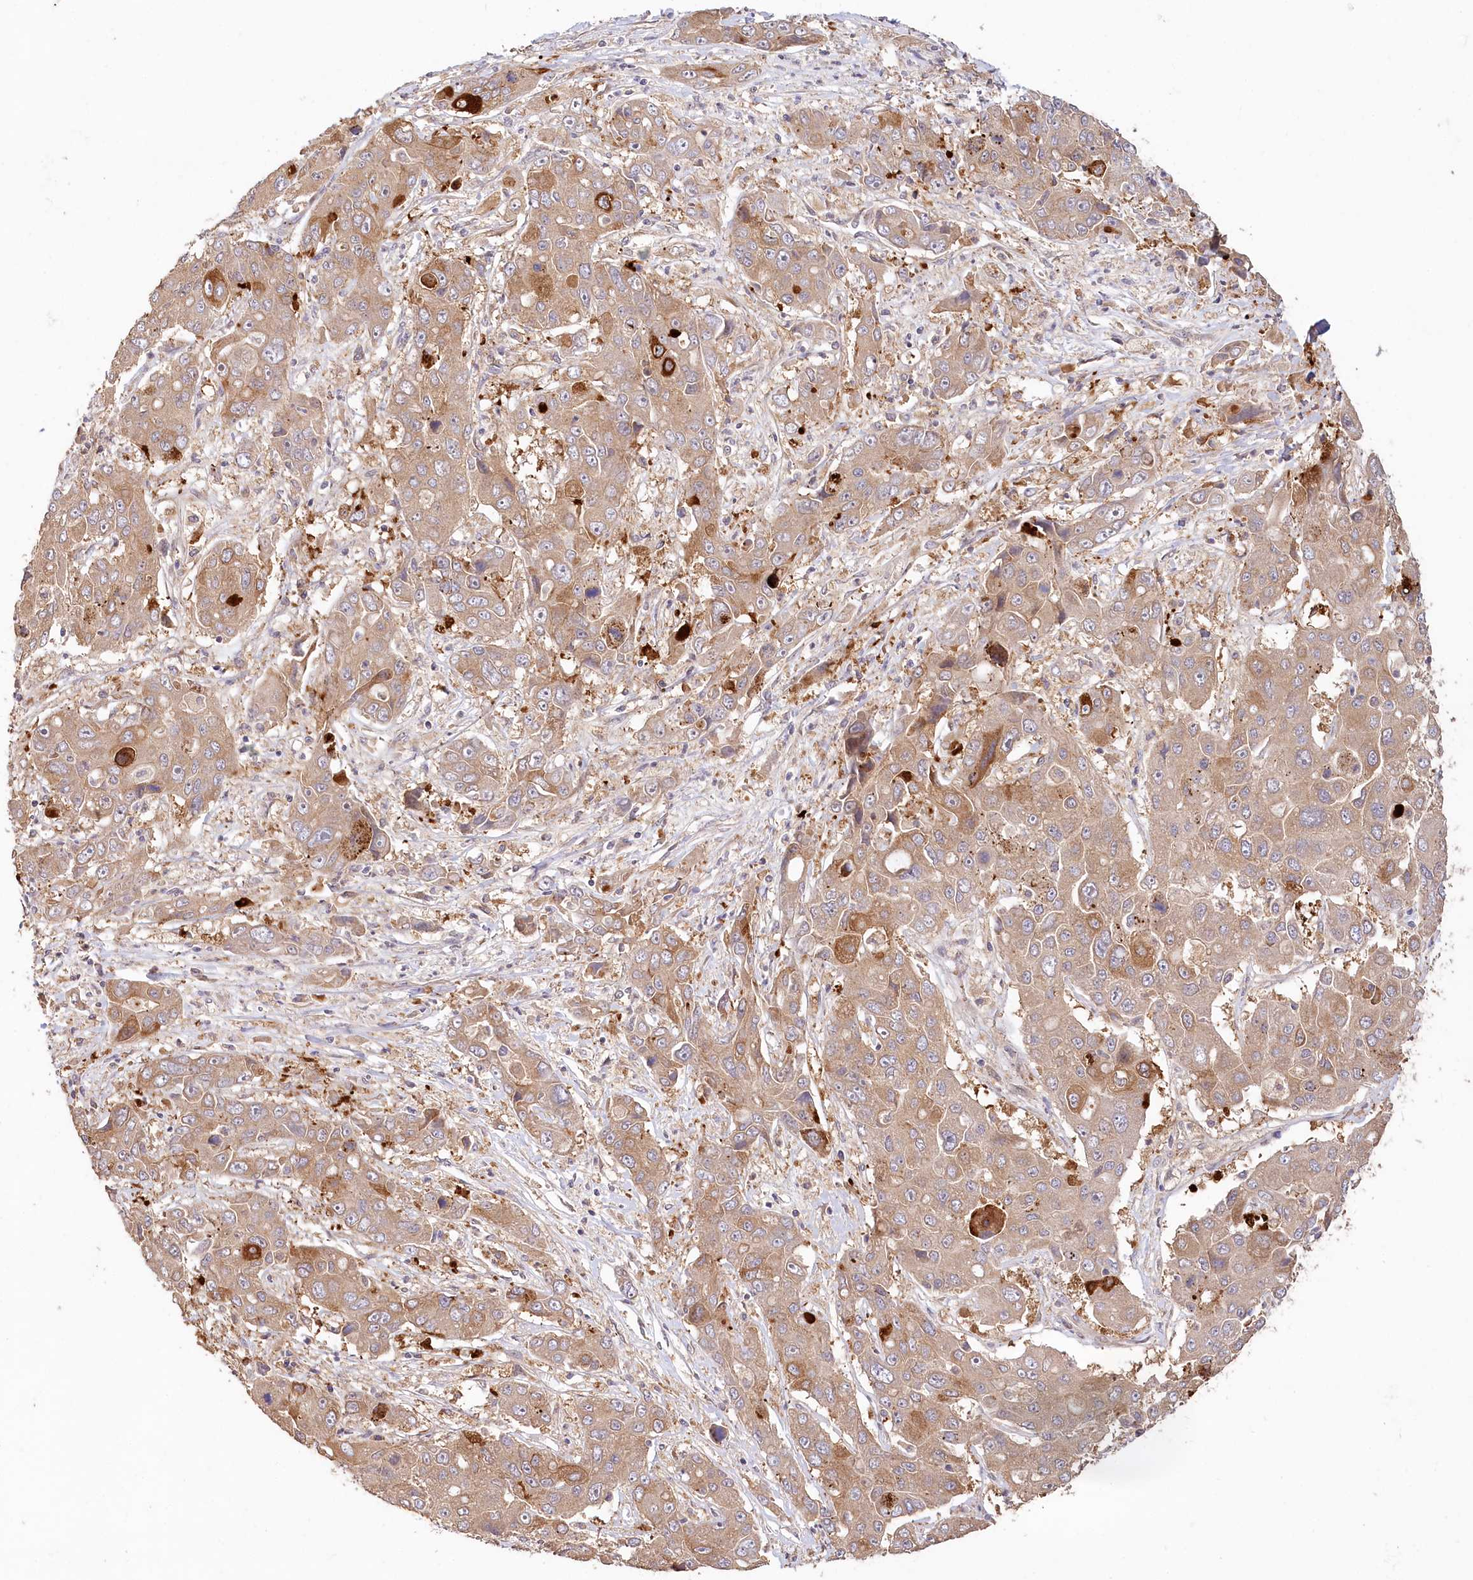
{"staining": {"intensity": "moderate", "quantity": ">75%", "location": "cytoplasmic/membranous"}, "tissue": "liver cancer", "cell_type": "Tumor cells", "image_type": "cancer", "snomed": [{"axis": "morphology", "description": "Cholangiocarcinoma"}, {"axis": "topography", "description": "Liver"}], "caption": "Immunohistochemistry of cholangiocarcinoma (liver) shows medium levels of moderate cytoplasmic/membranous expression in approximately >75% of tumor cells. Nuclei are stained in blue.", "gene": "IRAK1BP1", "patient": {"sex": "male", "age": 67}}